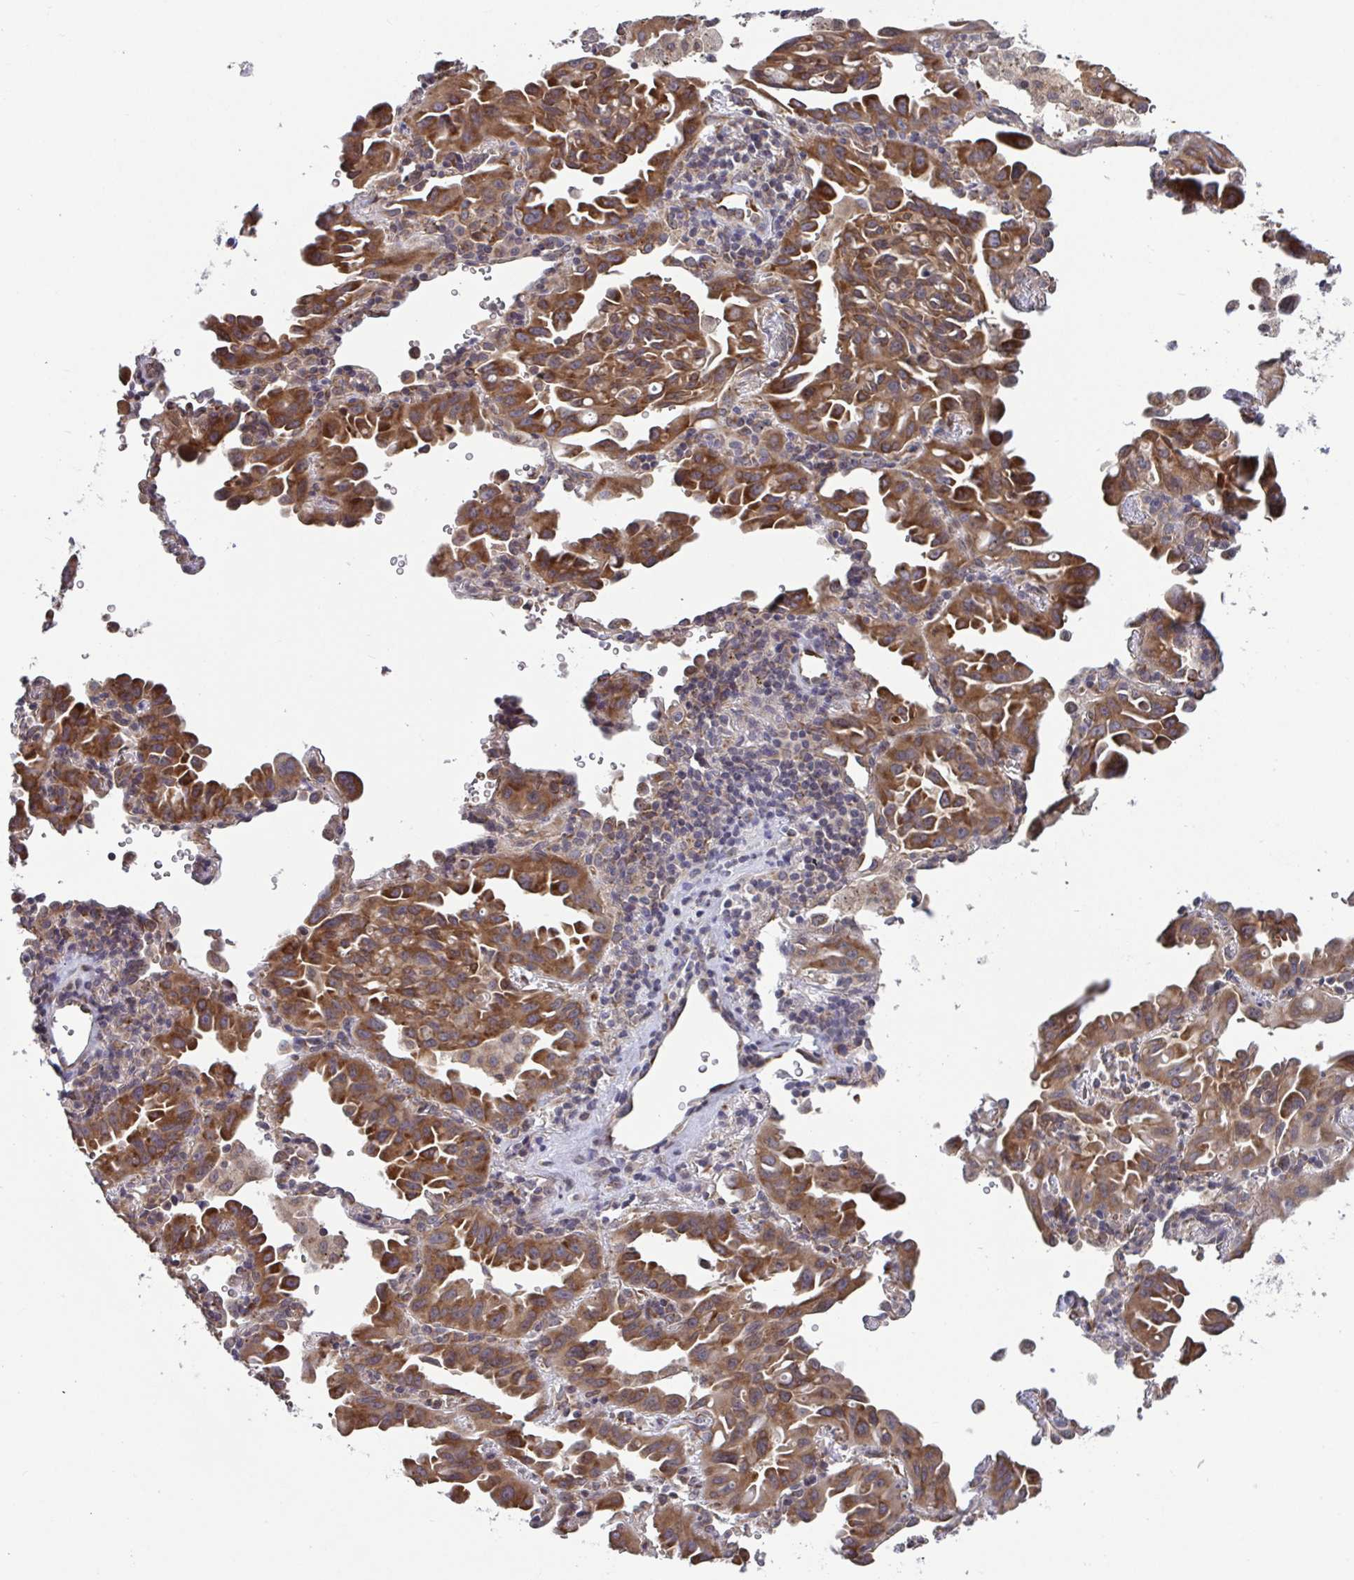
{"staining": {"intensity": "moderate", "quantity": ">75%", "location": "cytoplasmic/membranous"}, "tissue": "lung cancer", "cell_type": "Tumor cells", "image_type": "cancer", "snomed": [{"axis": "morphology", "description": "Adenocarcinoma, NOS"}, {"axis": "topography", "description": "Lung"}], "caption": "Lung cancer (adenocarcinoma) was stained to show a protein in brown. There is medium levels of moderate cytoplasmic/membranous positivity in about >75% of tumor cells.", "gene": "ATP5MJ", "patient": {"sex": "male", "age": 68}}